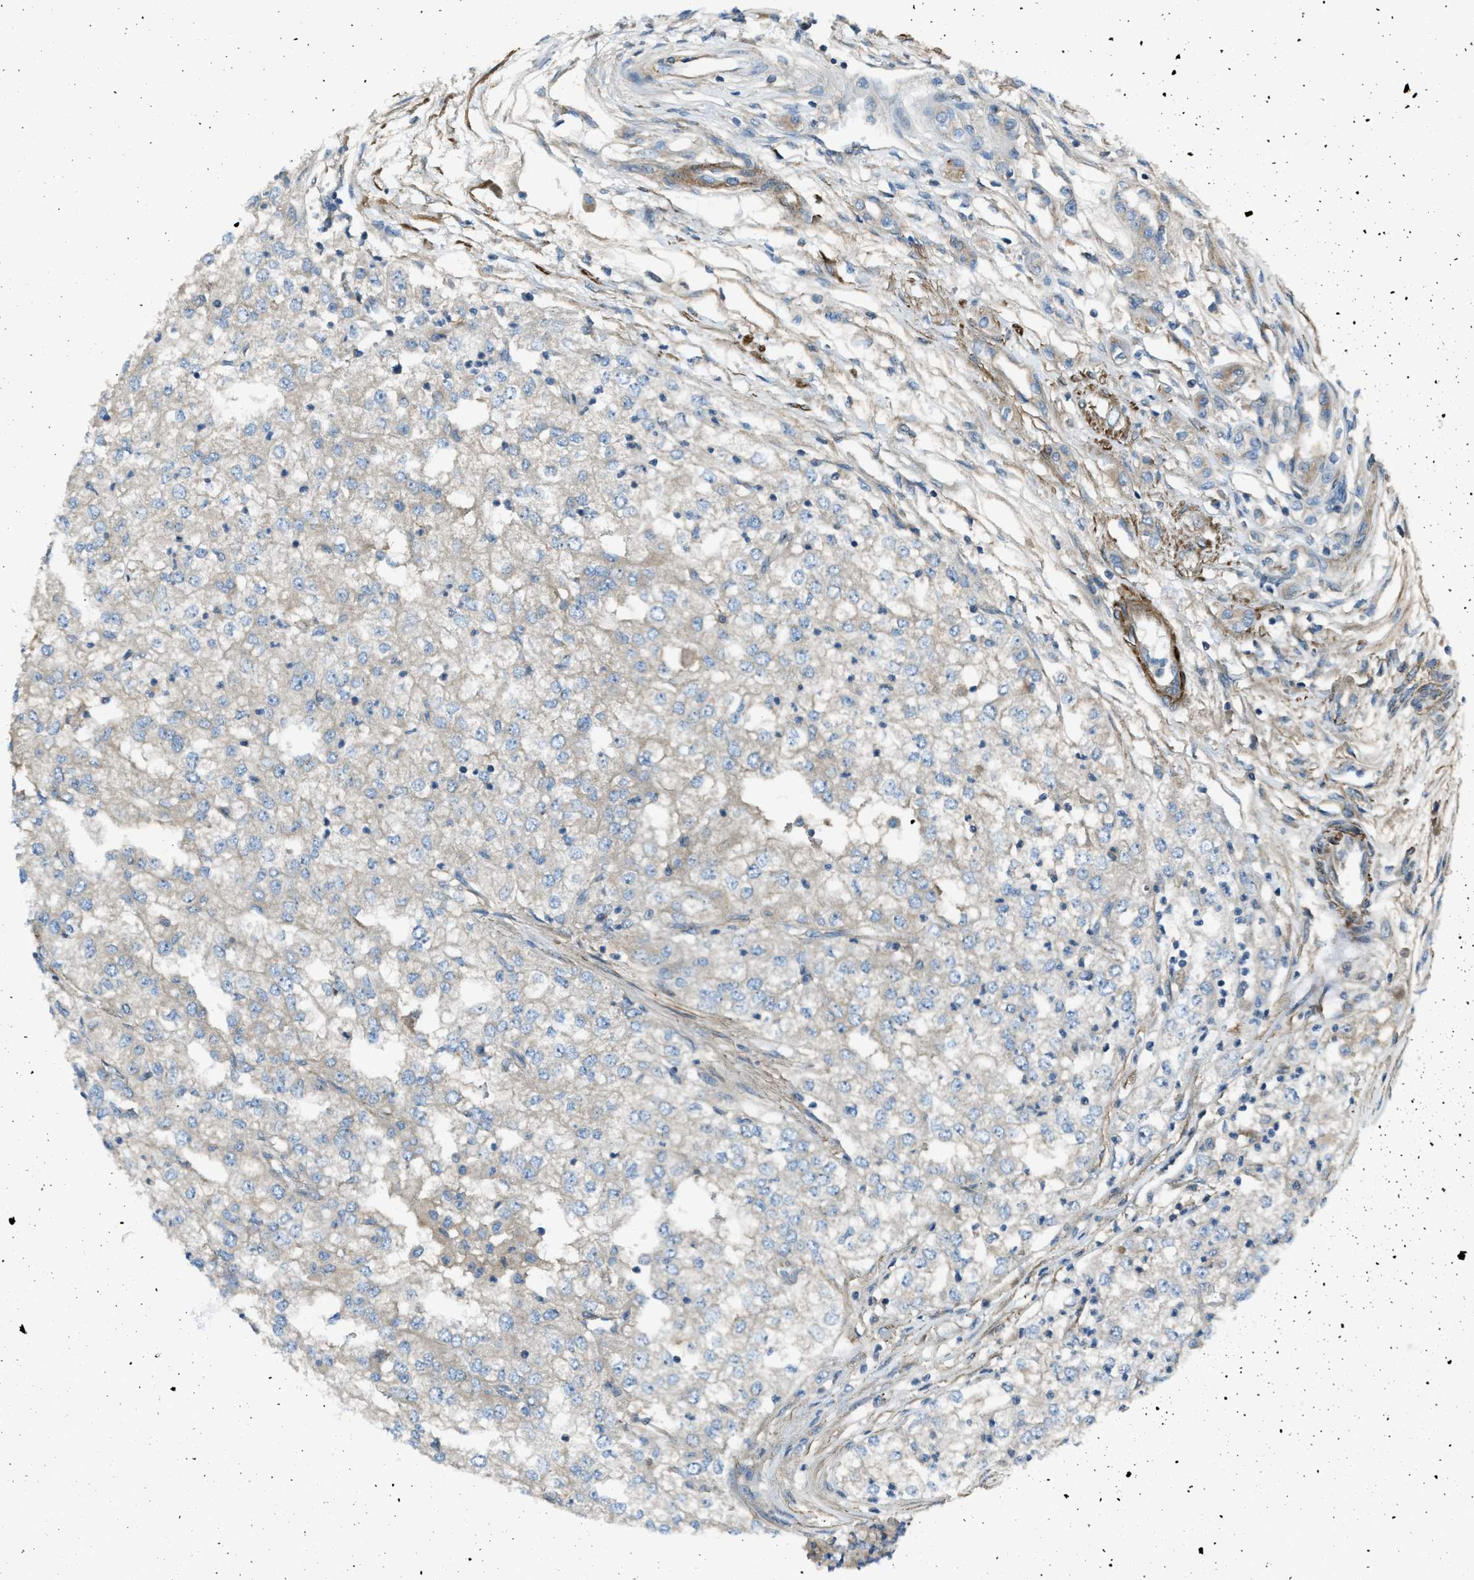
{"staining": {"intensity": "negative", "quantity": "none", "location": "none"}, "tissue": "renal cancer", "cell_type": "Tumor cells", "image_type": "cancer", "snomed": [{"axis": "morphology", "description": "Adenocarcinoma, NOS"}, {"axis": "topography", "description": "Kidney"}], "caption": "Adenocarcinoma (renal) was stained to show a protein in brown. There is no significant staining in tumor cells.", "gene": "VEZT", "patient": {"sex": "female", "age": 54}}